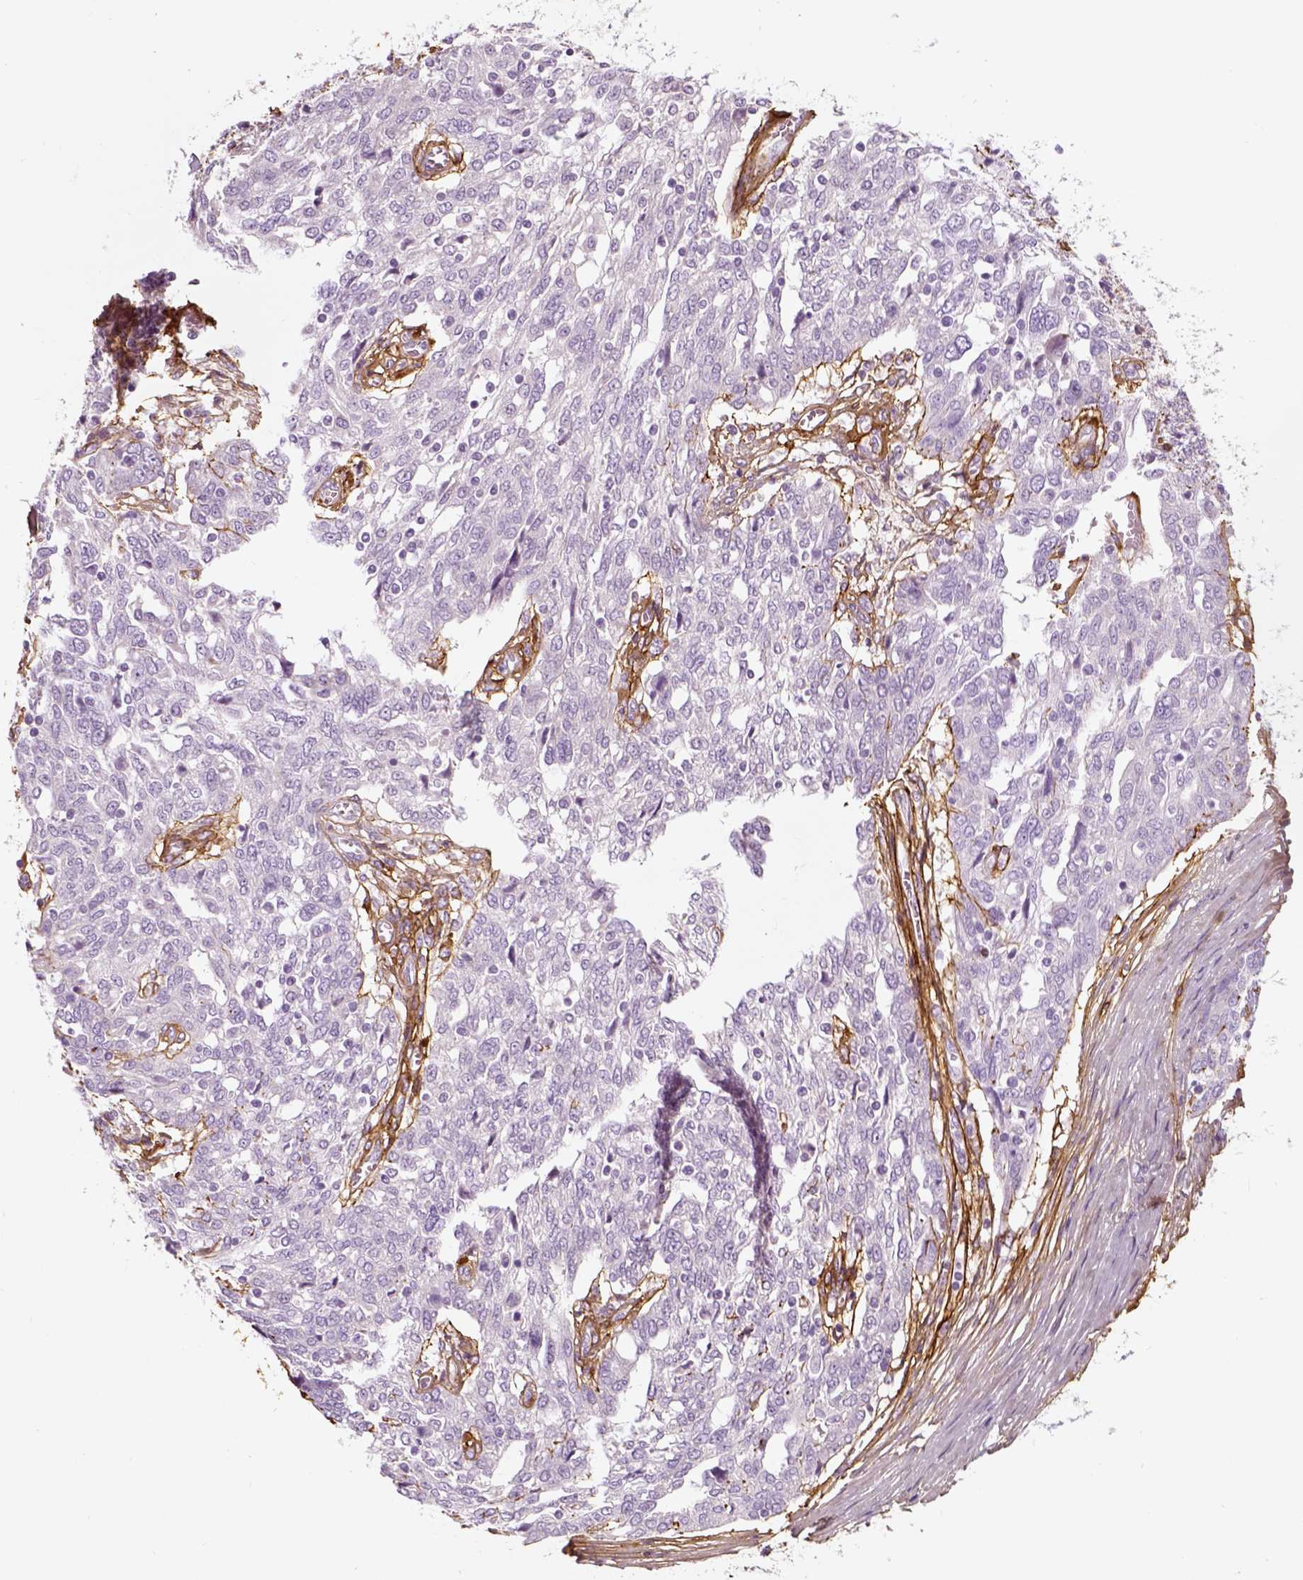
{"staining": {"intensity": "negative", "quantity": "none", "location": "none"}, "tissue": "ovarian cancer", "cell_type": "Tumor cells", "image_type": "cancer", "snomed": [{"axis": "morphology", "description": "Cystadenocarcinoma, serous, NOS"}, {"axis": "topography", "description": "Ovary"}], "caption": "This micrograph is of ovarian serous cystadenocarcinoma stained with immunohistochemistry to label a protein in brown with the nuclei are counter-stained blue. There is no staining in tumor cells.", "gene": "COL6A2", "patient": {"sex": "female", "age": 67}}